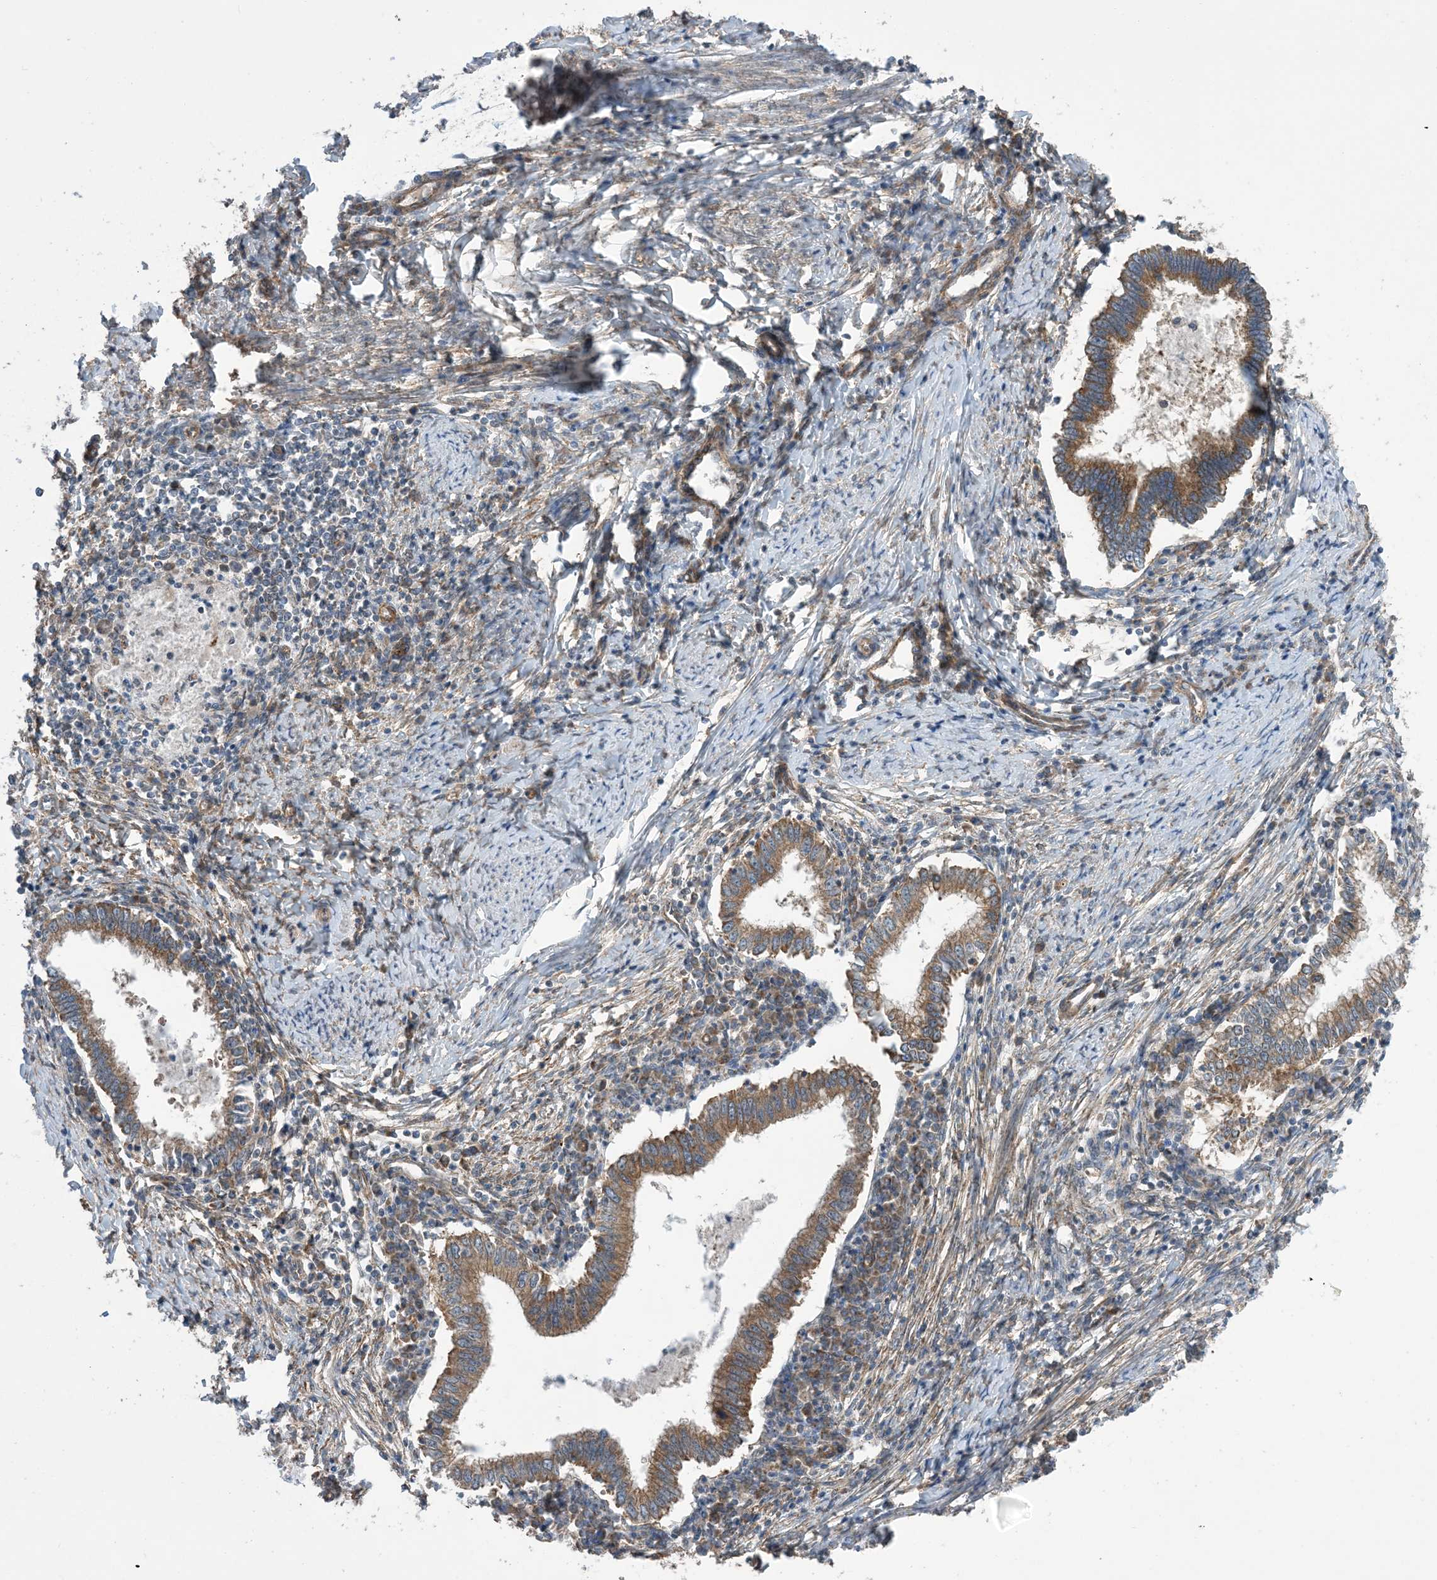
{"staining": {"intensity": "moderate", "quantity": ">75%", "location": "cytoplasmic/membranous"}, "tissue": "cervical cancer", "cell_type": "Tumor cells", "image_type": "cancer", "snomed": [{"axis": "morphology", "description": "Adenocarcinoma, NOS"}, {"axis": "topography", "description": "Cervix"}], "caption": "An immunohistochemistry histopathology image of neoplastic tissue is shown. Protein staining in brown highlights moderate cytoplasmic/membranous positivity in adenocarcinoma (cervical) within tumor cells.", "gene": "EHBP1", "patient": {"sex": "female", "age": 36}}